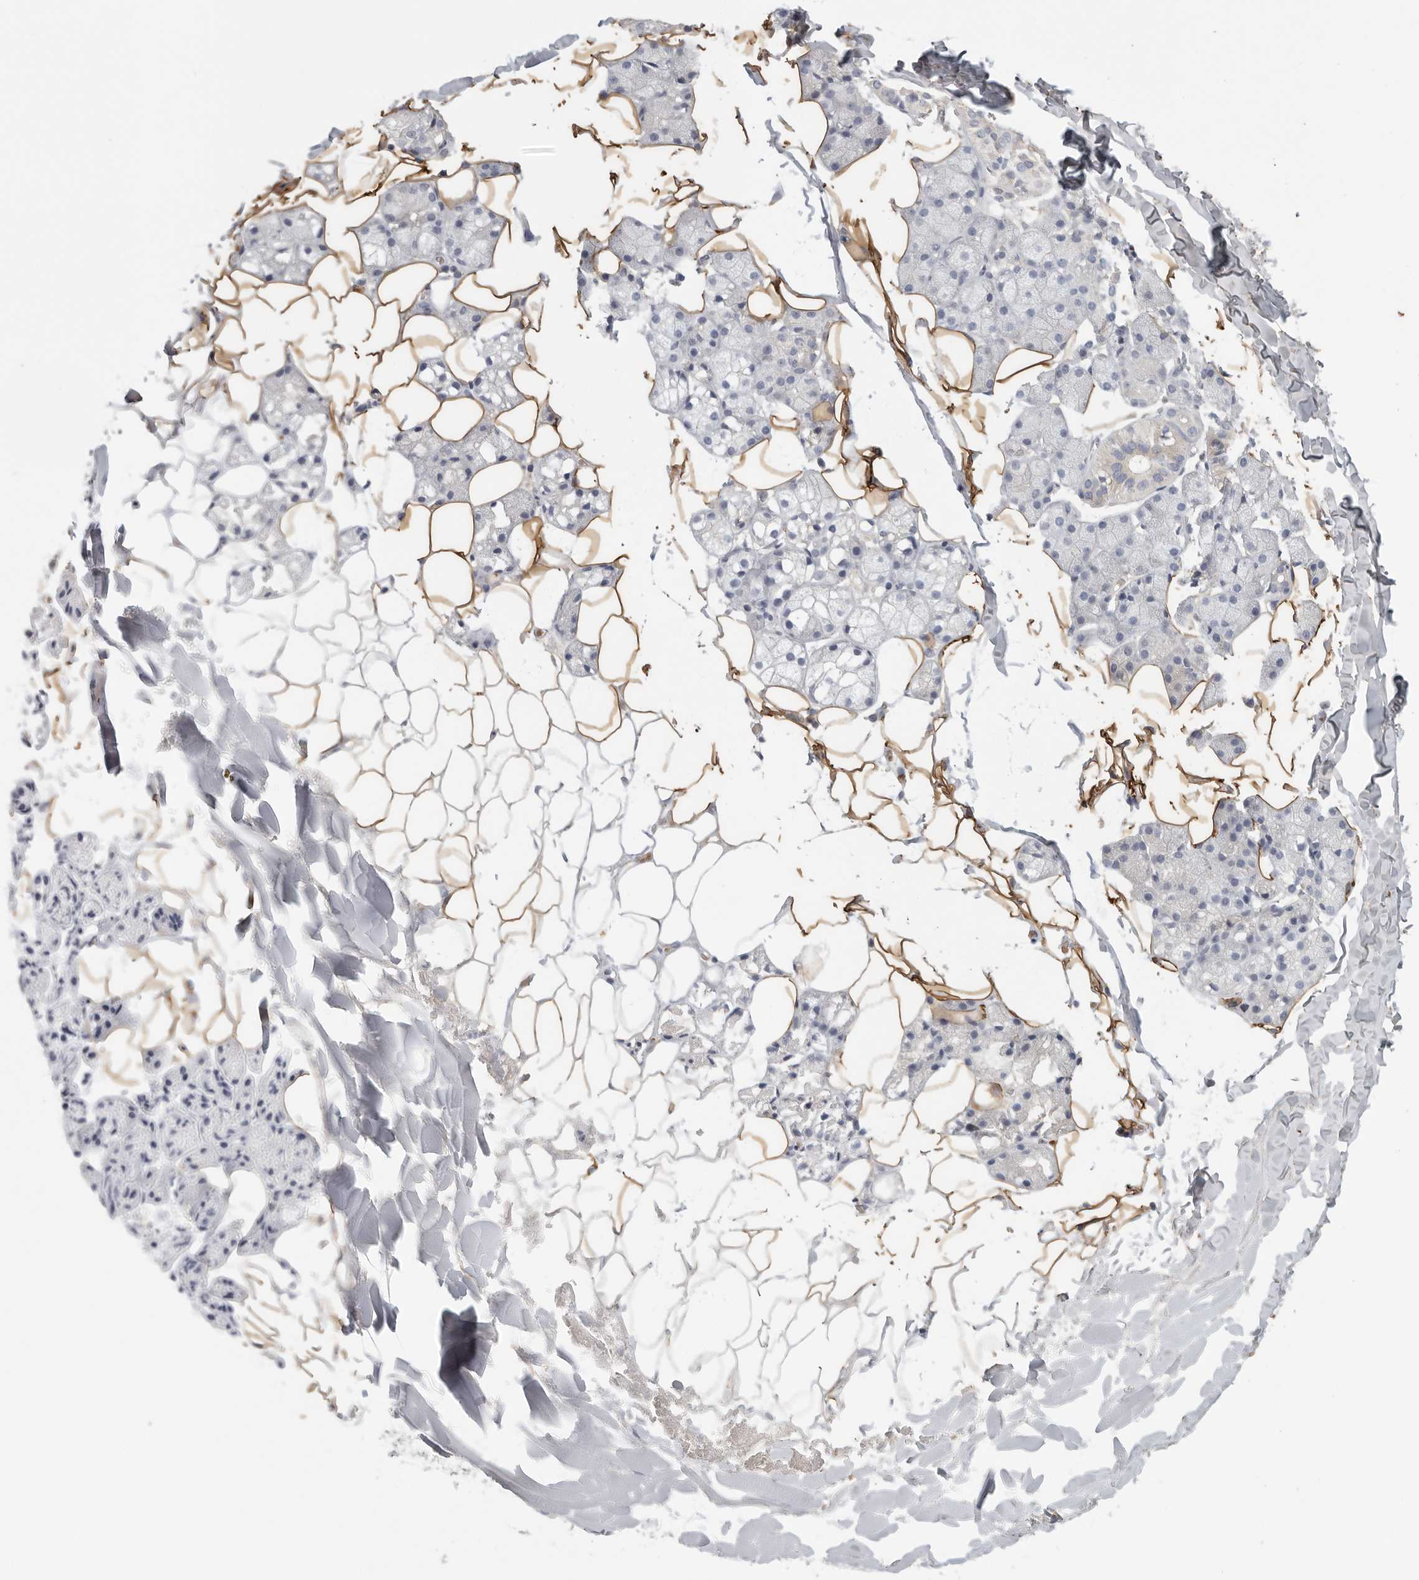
{"staining": {"intensity": "negative", "quantity": "none", "location": "none"}, "tissue": "salivary gland", "cell_type": "Glandular cells", "image_type": "normal", "snomed": [{"axis": "morphology", "description": "Normal tissue, NOS"}, {"axis": "topography", "description": "Salivary gland"}], "caption": "Image shows no protein staining in glandular cells of benign salivary gland.", "gene": "CFAP298", "patient": {"sex": "female", "age": 33}}